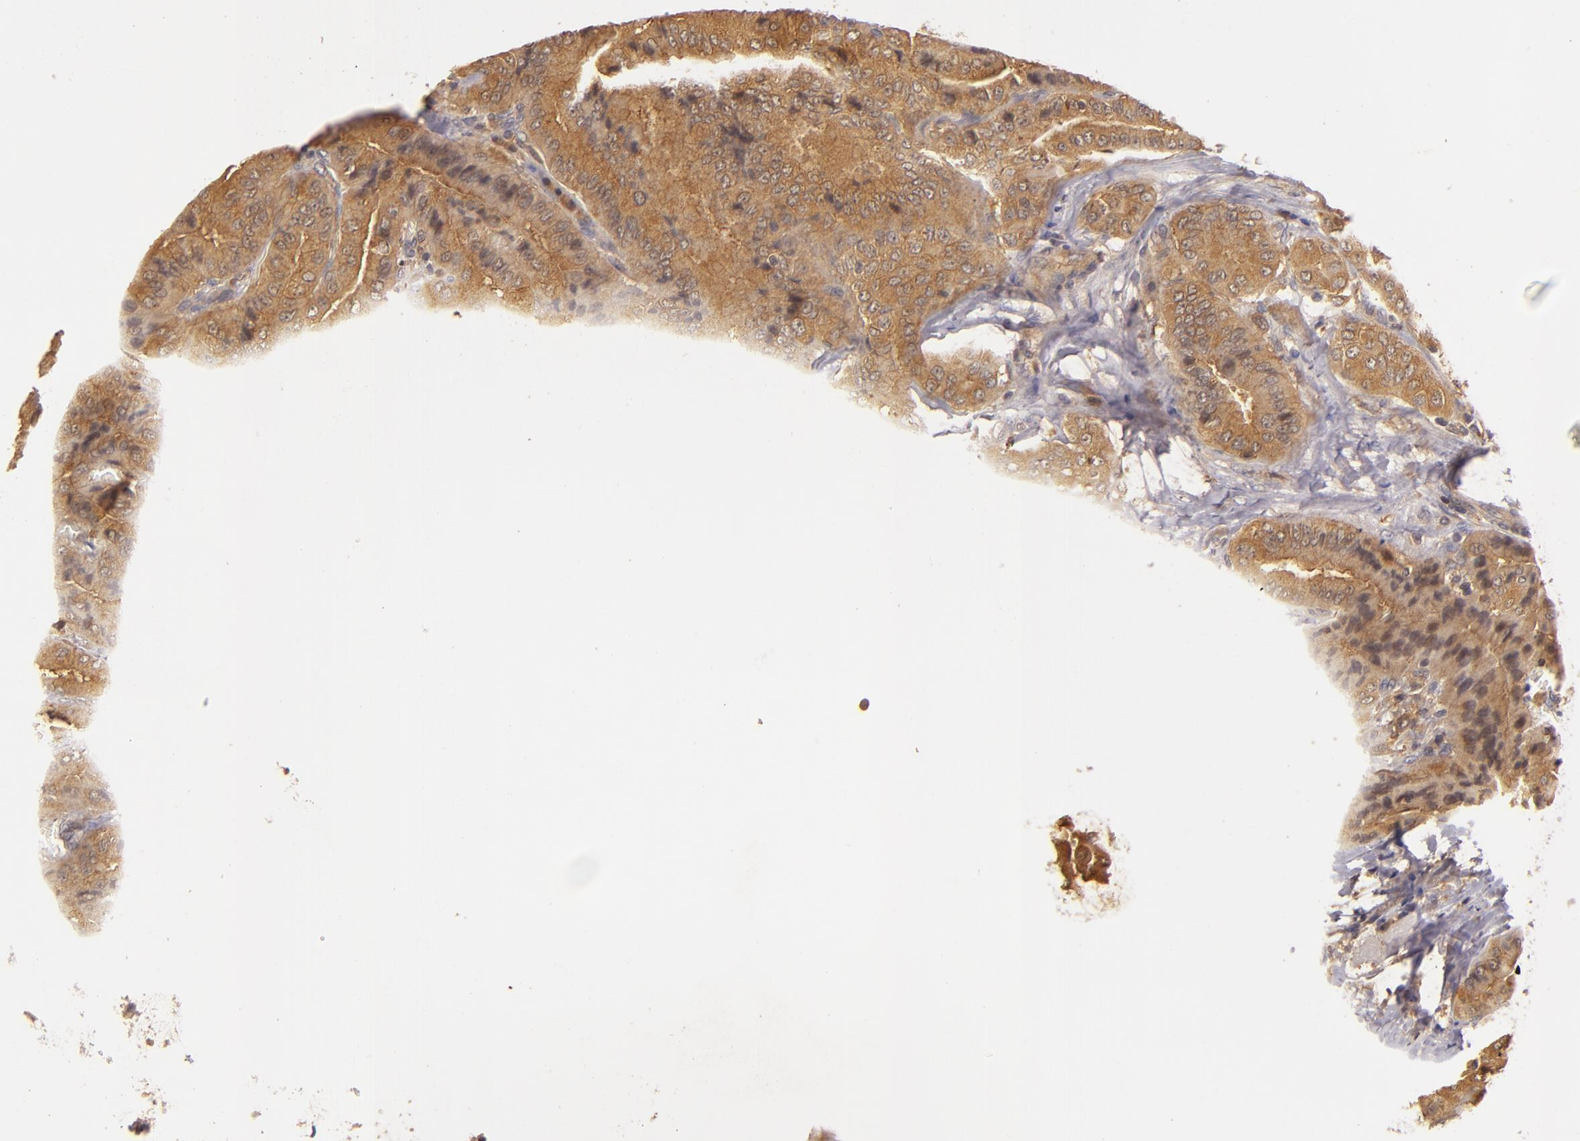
{"staining": {"intensity": "strong", "quantity": ">75%", "location": "cytoplasmic/membranous"}, "tissue": "thyroid cancer", "cell_type": "Tumor cells", "image_type": "cancer", "snomed": [{"axis": "morphology", "description": "Papillary adenocarcinoma, NOS"}, {"axis": "topography", "description": "Thyroid gland"}], "caption": "Immunohistochemistry (IHC) of thyroid papillary adenocarcinoma exhibits high levels of strong cytoplasmic/membranous positivity in about >75% of tumor cells.", "gene": "PRKCD", "patient": {"sex": "female", "age": 71}}